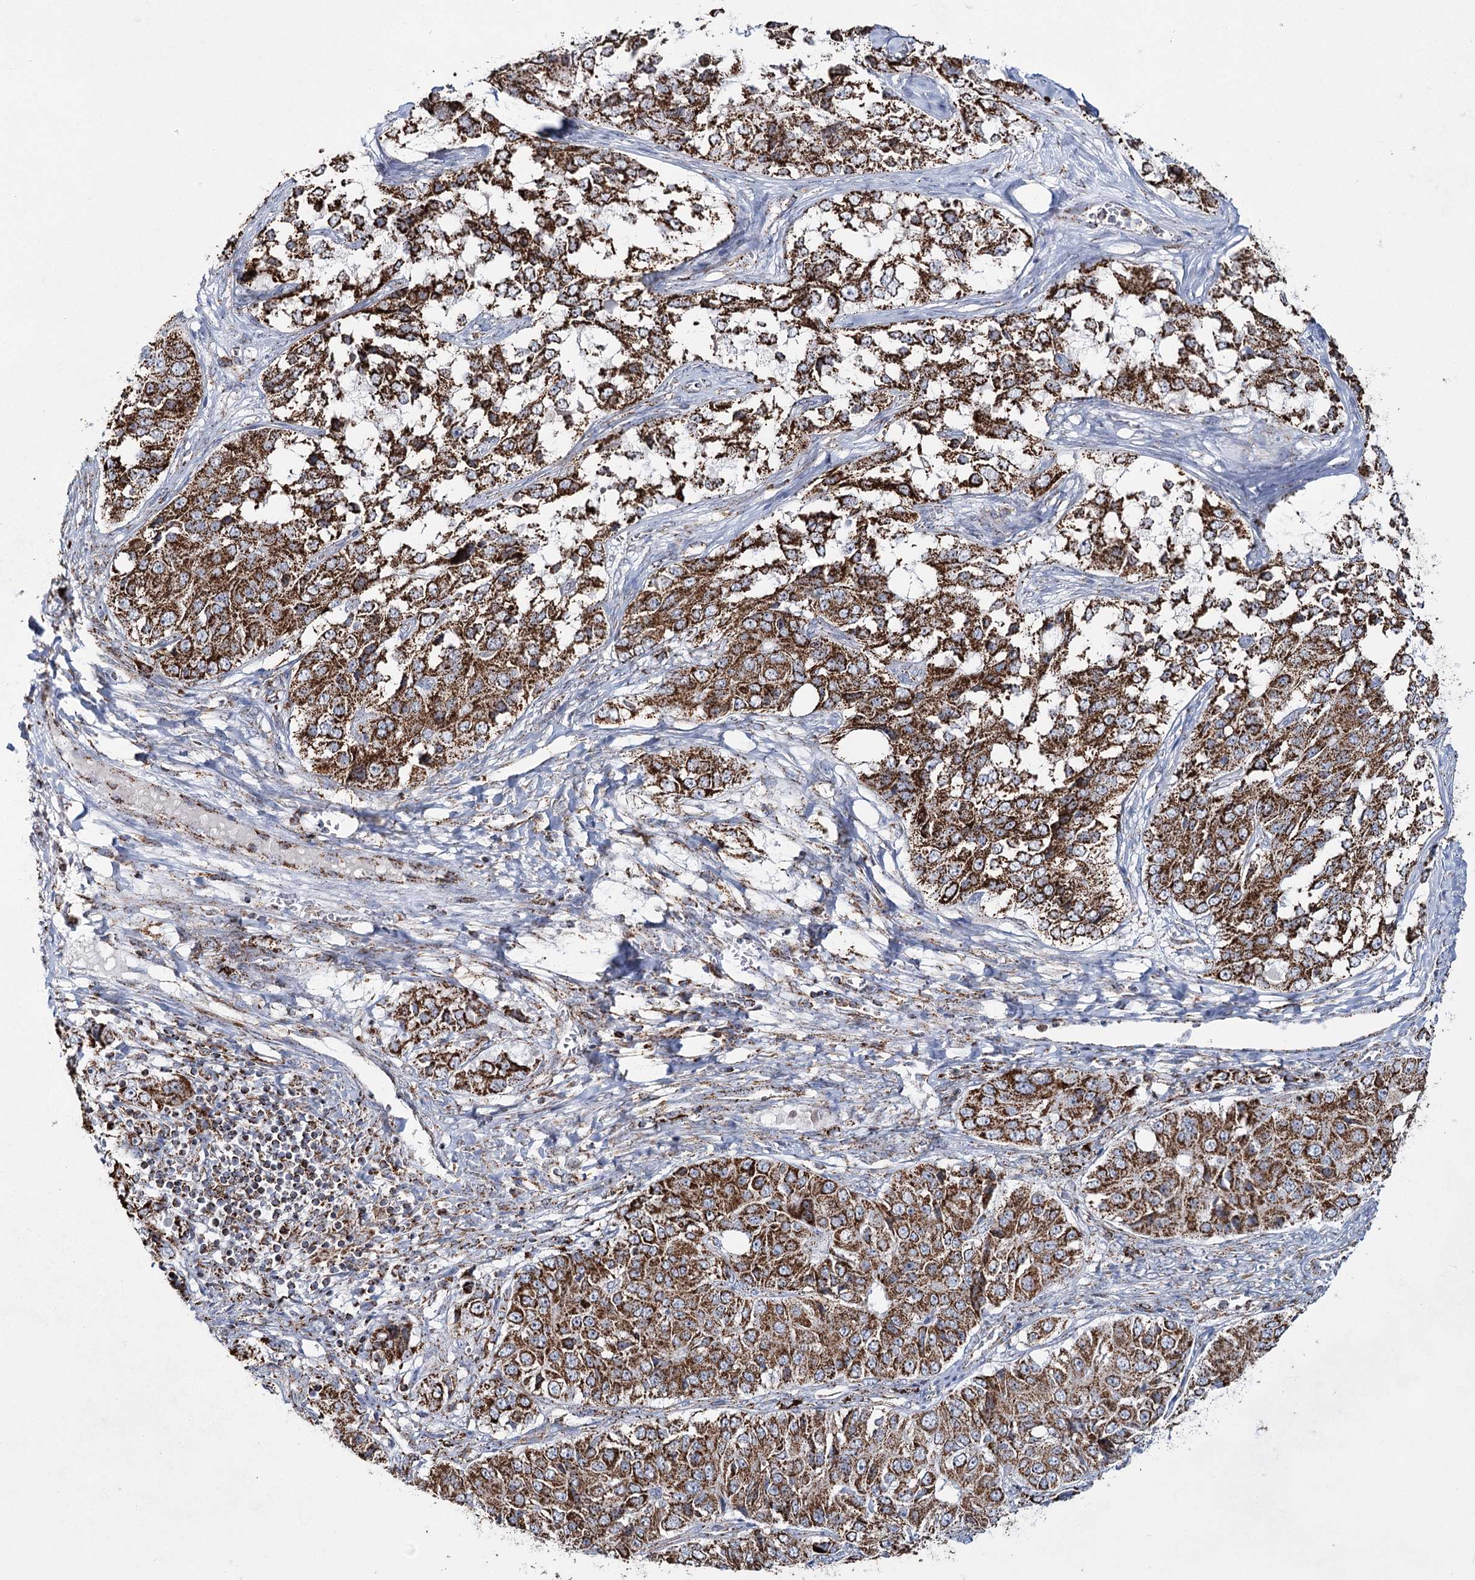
{"staining": {"intensity": "strong", "quantity": ">75%", "location": "cytoplasmic/membranous"}, "tissue": "ovarian cancer", "cell_type": "Tumor cells", "image_type": "cancer", "snomed": [{"axis": "morphology", "description": "Carcinoma, endometroid"}, {"axis": "topography", "description": "Ovary"}], "caption": "Human ovarian cancer (endometroid carcinoma) stained for a protein (brown) exhibits strong cytoplasmic/membranous positive staining in about >75% of tumor cells.", "gene": "CWF19L1", "patient": {"sex": "female", "age": 51}}